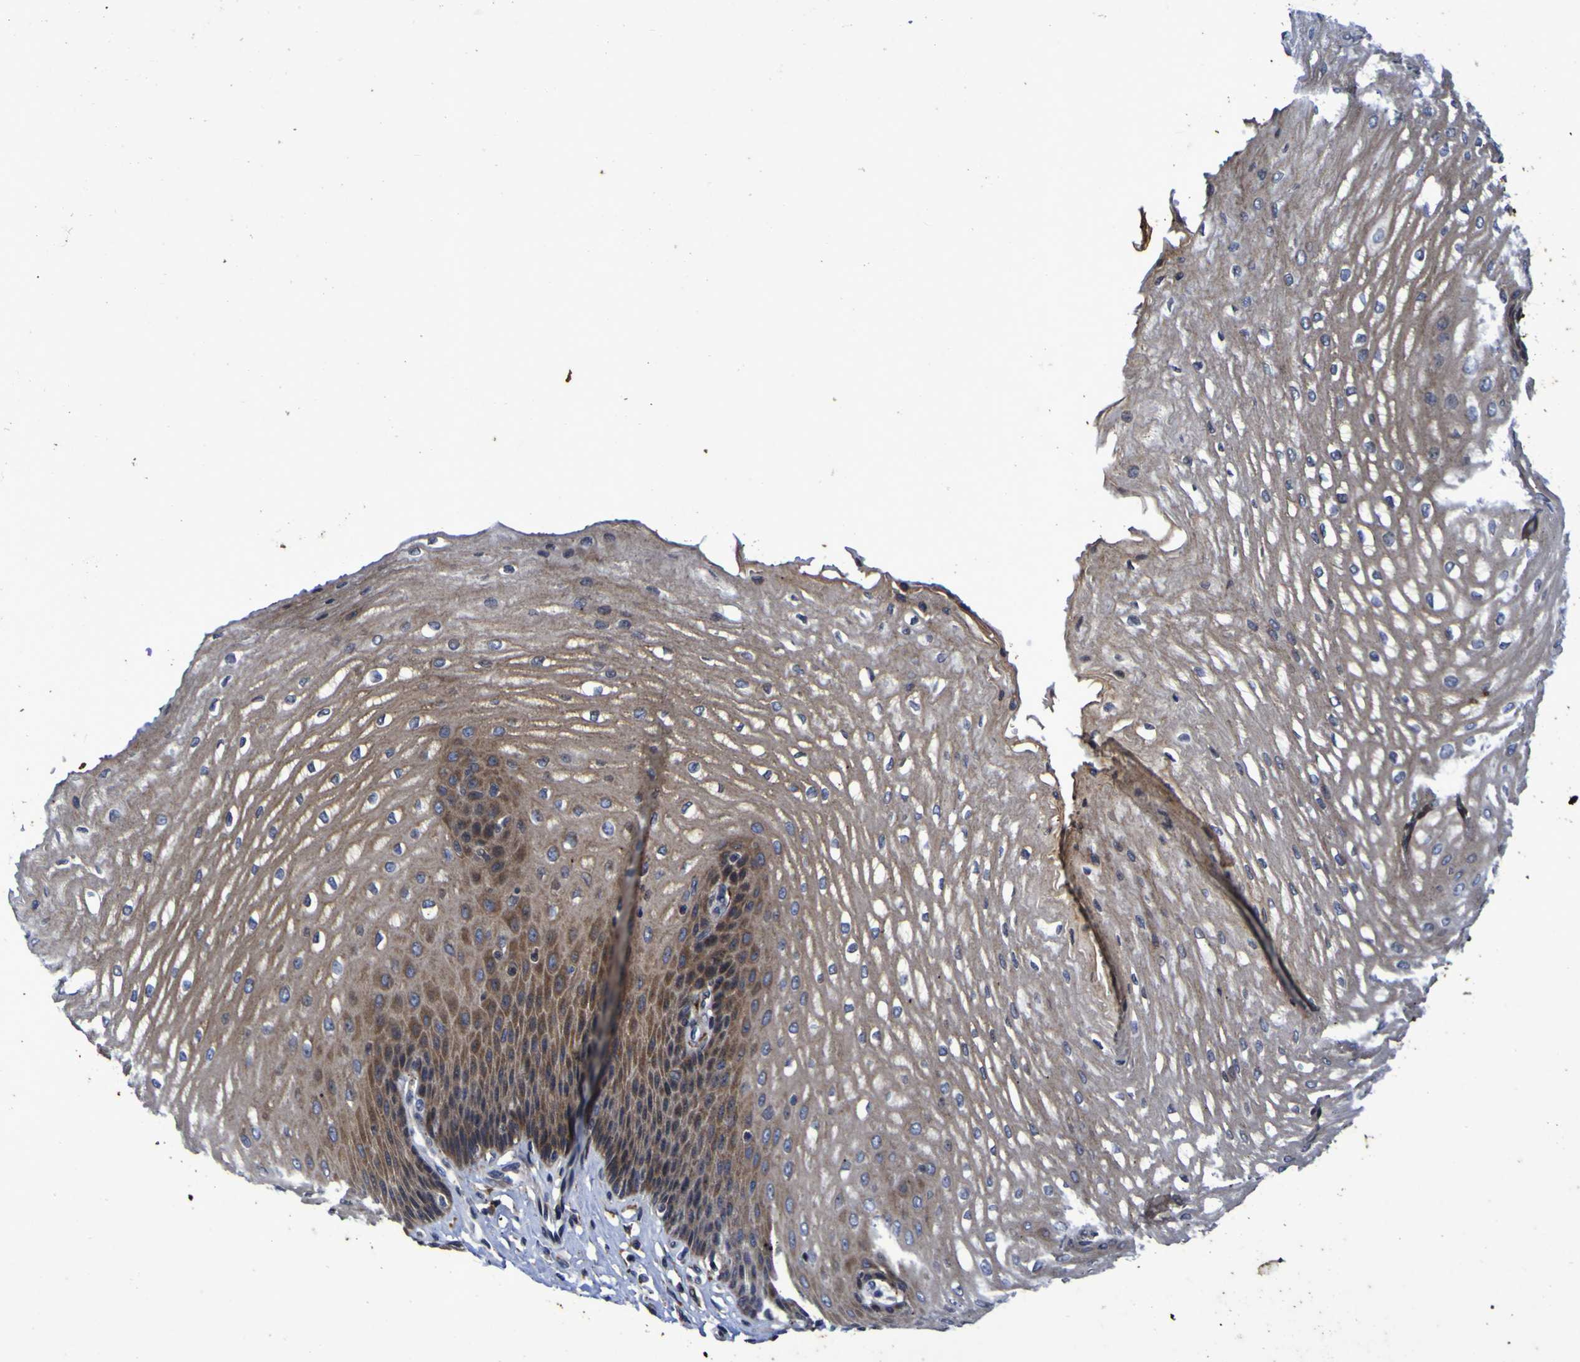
{"staining": {"intensity": "moderate", "quantity": ">75%", "location": "cytoplasmic/membranous"}, "tissue": "esophagus", "cell_type": "Squamous epithelial cells", "image_type": "normal", "snomed": [{"axis": "morphology", "description": "Normal tissue, NOS"}, {"axis": "topography", "description": "Esophagus"}], "caption": "Squamous epithelial cells display medium levels of moderate cytoplasmic/membranous staining in about >75% of cells in unremarkable esophagus.", "gene": "P3H1", "patient": {"sex": "male", "age": 54}}